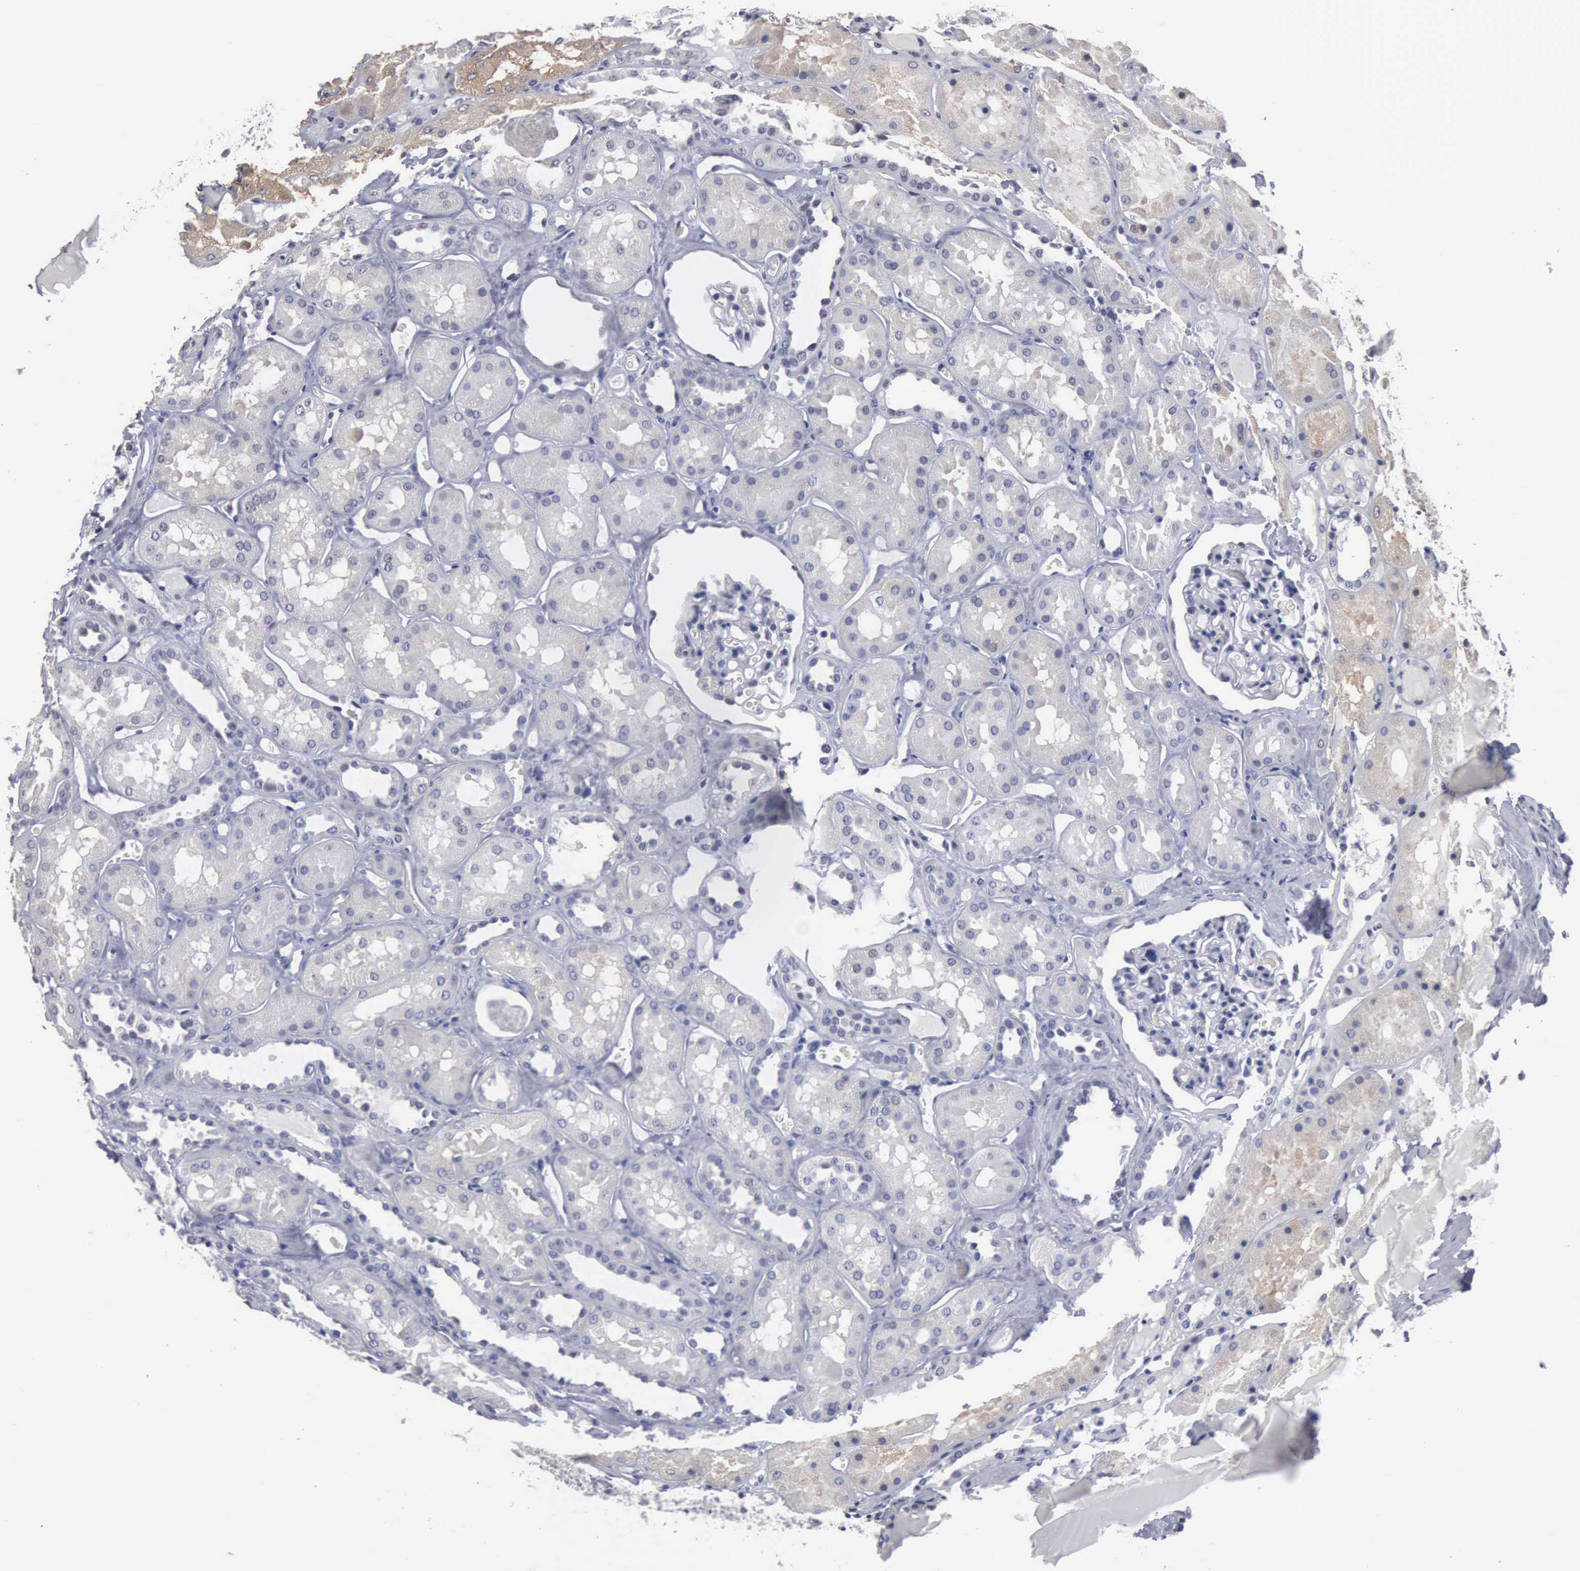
{"staining": {"intensity": "negative", "quantity": "none", "location": "none"}, "tissue": "kidney", "cell_type": "Cells in glomeruli", "image_type": "normal", "snomed": [{"axis": "morphology", "description": "Normal tissue, NOS"}, {"axis": "topography", "description": "Kidney"}, {"axis": "topography", "description": "Urinary bladder"}], "caption": "DAB (3,3'-diaminobenzidine) immunohistochemical staining of unremarkable human kidney exhibits no significant expression in cells in glomeruli. (DAB (3,3'-diaminobenzidine) IHC visualized using brightfield microscopy, high magnification).", "gene": "UPB1", "patient": {"sex": "male", "age": 64}}